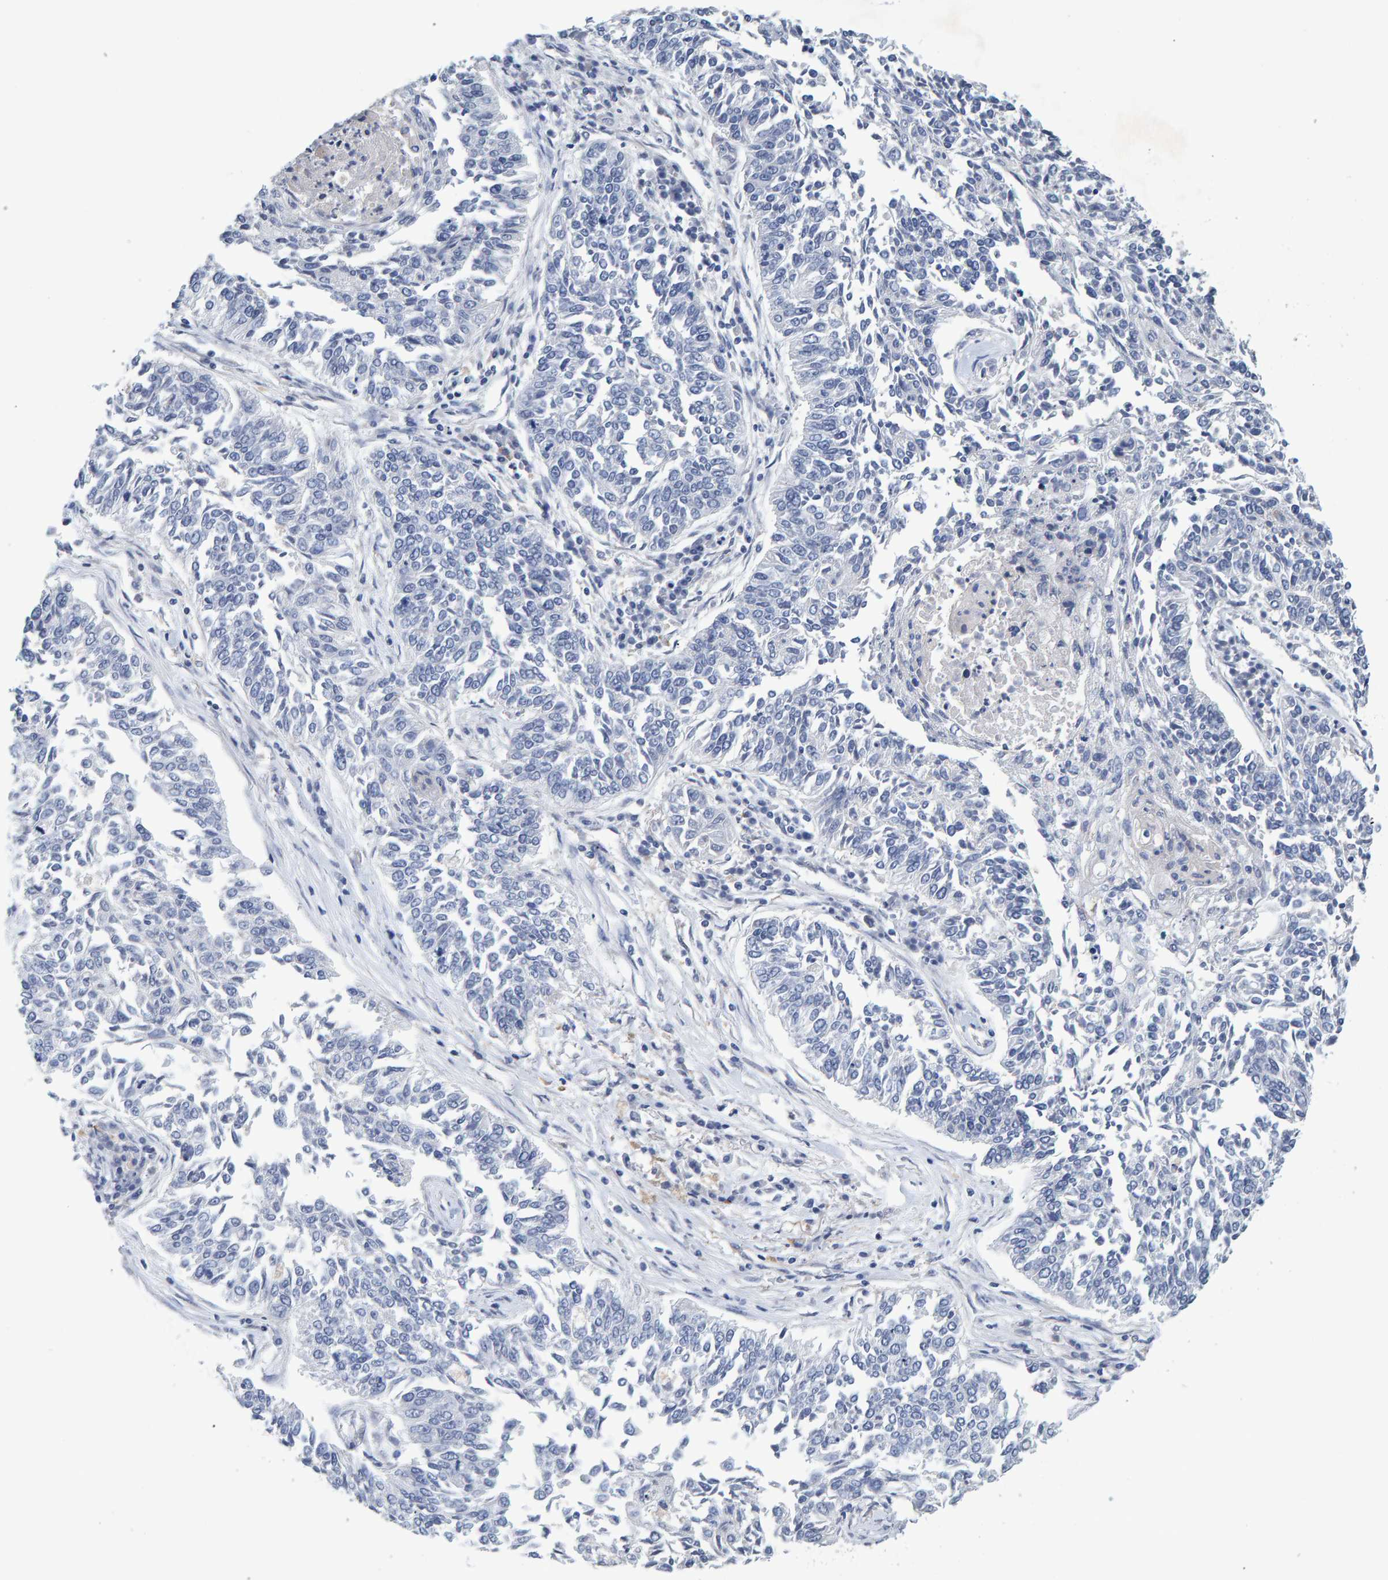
{"staining": {"intensity": "negative", "quantity": "none", "location": "none"}, "tissue": "lung cancer", "cell_type": "Tumor cells", "image_type": "cancer", "snomed": [{"axis": "morphology", "description": "Normal tissue, NOS"}, {"axis": "morphology", "description": "Squamous cell carcinoma, NOS"}, {"axis": "topography", "description": "Cartilage tissue"}, {"axis": "topography", "description": "Bronchus"}, {"axis": "topography", "description": "Lung"}], "caption": "High power microscopy histopathology image of an immunohistochemistry photomicrograph of lung cancer, revealing no significant expression in tumor cells.", "gene": "QKI", "patient": {"sex": "female", "age": 49}}